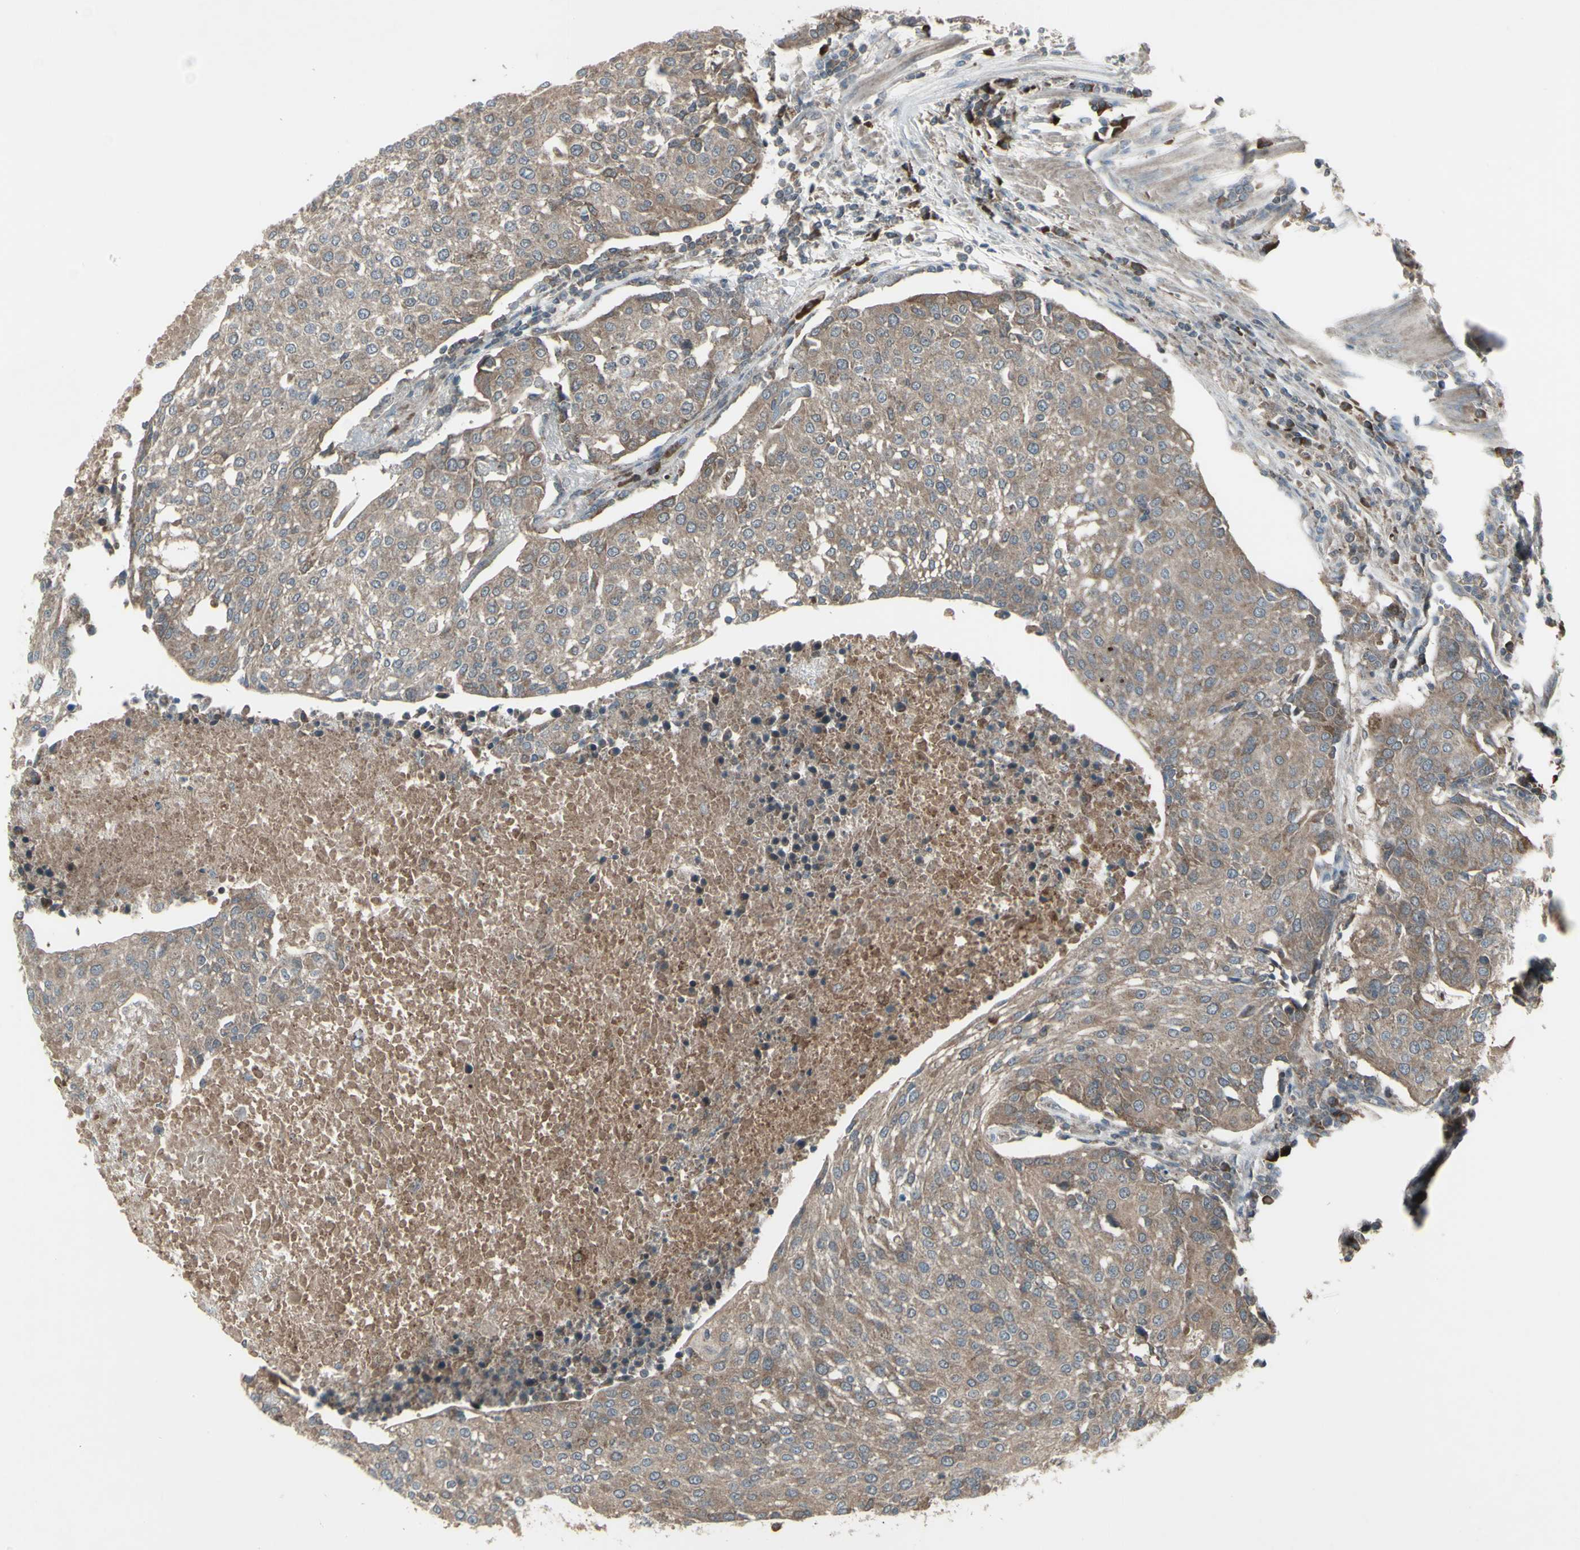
{"staining": {"intensity": "weak", "quantity": ">75%", "location": "cytoplasmic/membranous"}, "tissue": "urothelial cancer", "cell_type": "Tumor cells", "image_type": "cancer", "snomed": [{"axis": "morphology", "description": "Urothelial carcinoma, High grade"}, {"axis": "topography", "description": "Urinary bladder"}], "caption": "Approximately >75% of tumor cells in urothelial cancer demonstrate weak cytoplasmic/membranous protein expression as visualized by brown immunohistochemical staining.", "gene": "SHC1", "patient": {"sex": "female", "age": 85}}